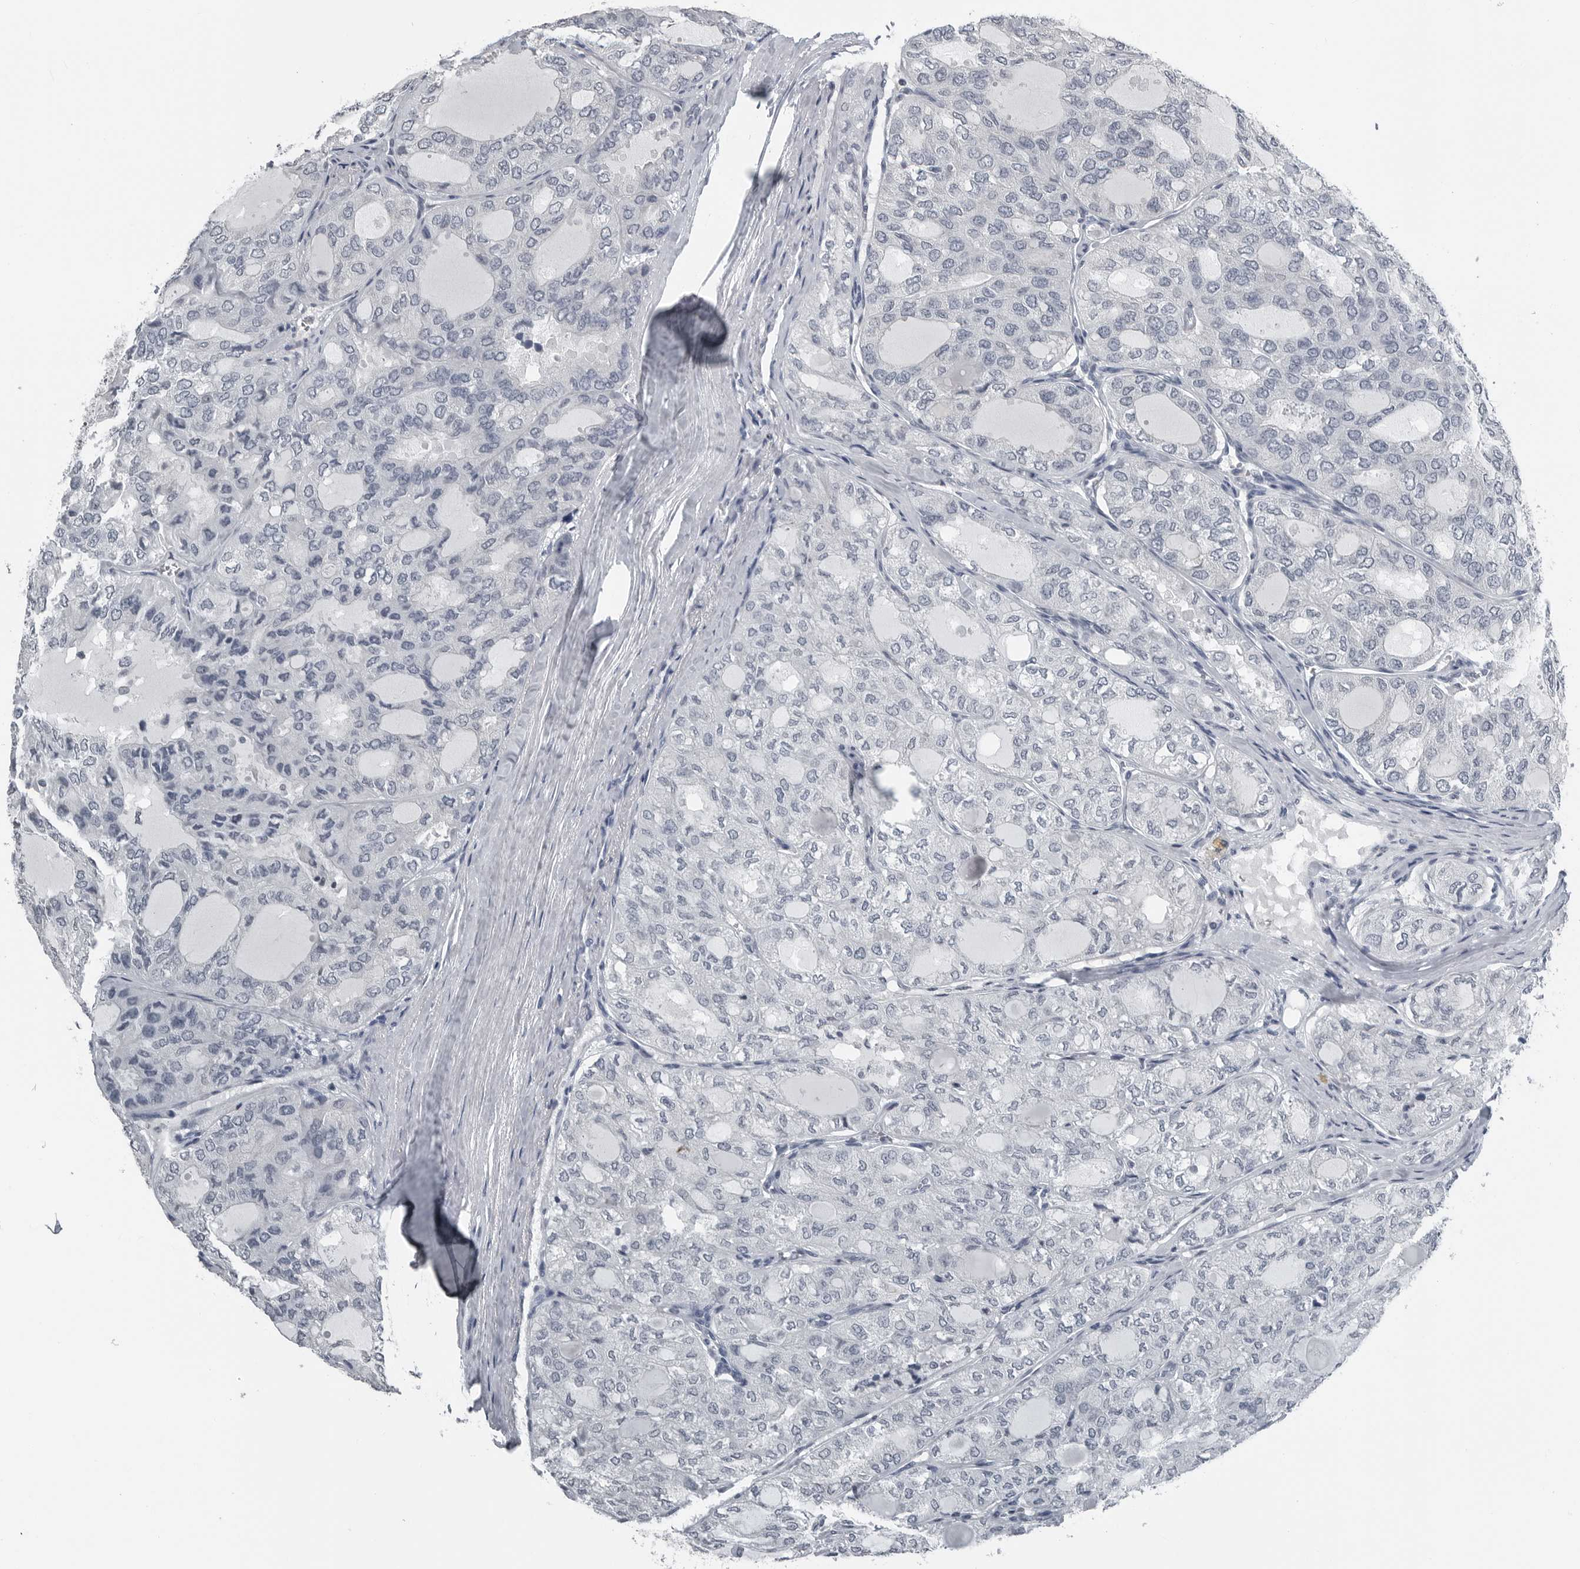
{"staining": {"intensity": "negative", "quantity": "none", "location": "none"}, "tissue": "thyroid cancer", "cell_type": "Tumor cells", "image_type": "cancer", "snomed": [{"axis": "morphology", "description": "Follicular adenoma carcinoma, NOS"}, {"axis": "topography", "description": "Thyroid gland"}], "caption": "Immunohistochemical staining of thyroid cancer demonstrates no significant staining in tumor cells.", "gene": "SPINK1", "patient": {"sex": "male", "age": 75}}